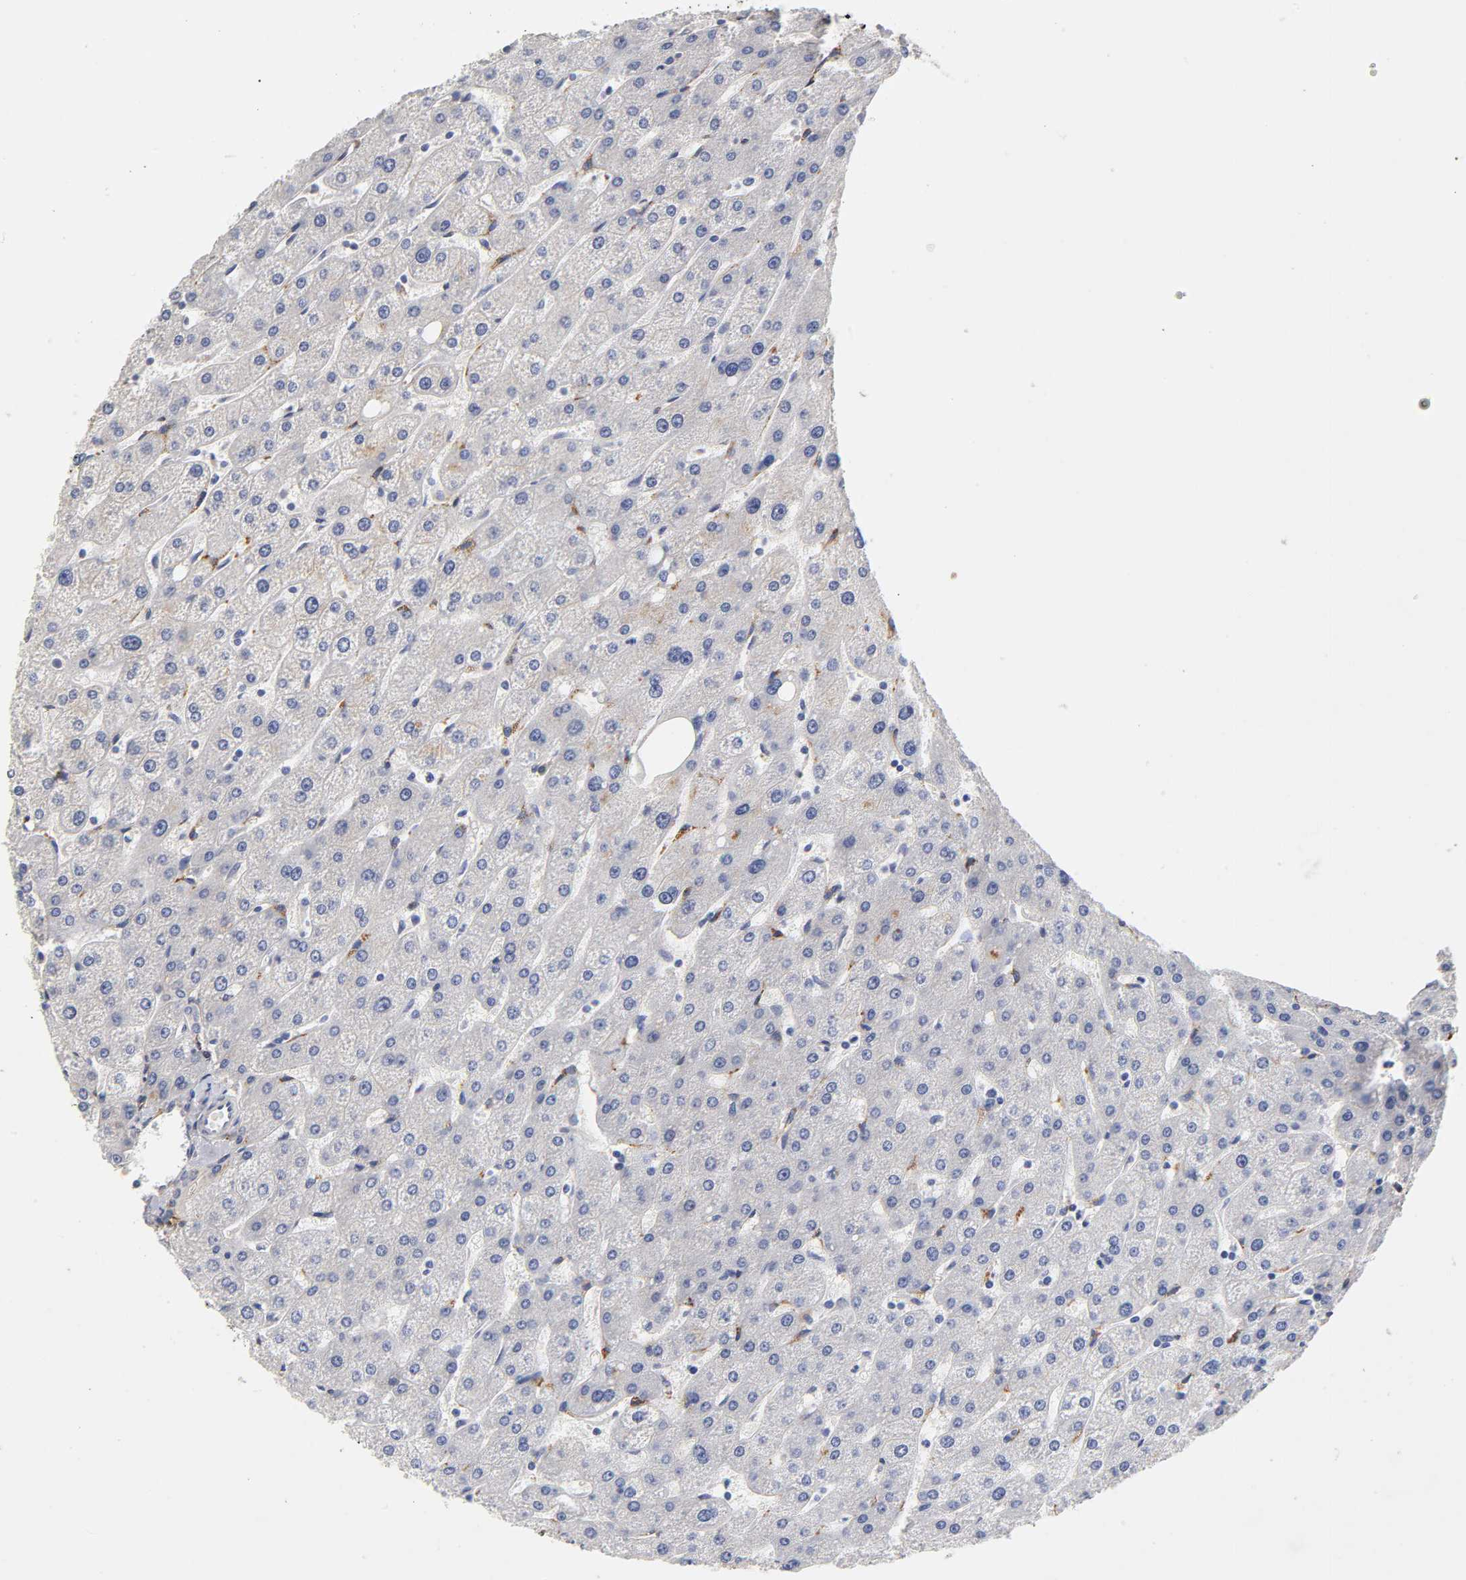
{"staining": {"intensity": "negative", "quantity": "none", "location": "none"}, "tissue": "liver", "cell_type": "Cholangiocytes", "image_type": "normal", "snomed": [{"axis": "morphology", "description": "Normal tissue, NOS"}, {"axis": "topography", "description": "Liver"}], "caption": "IHC of normal human liver exhibits no positivity in cholangiocytes.", "gene": "LAMB1", "patient": {"sex": "male", "age": 67}}